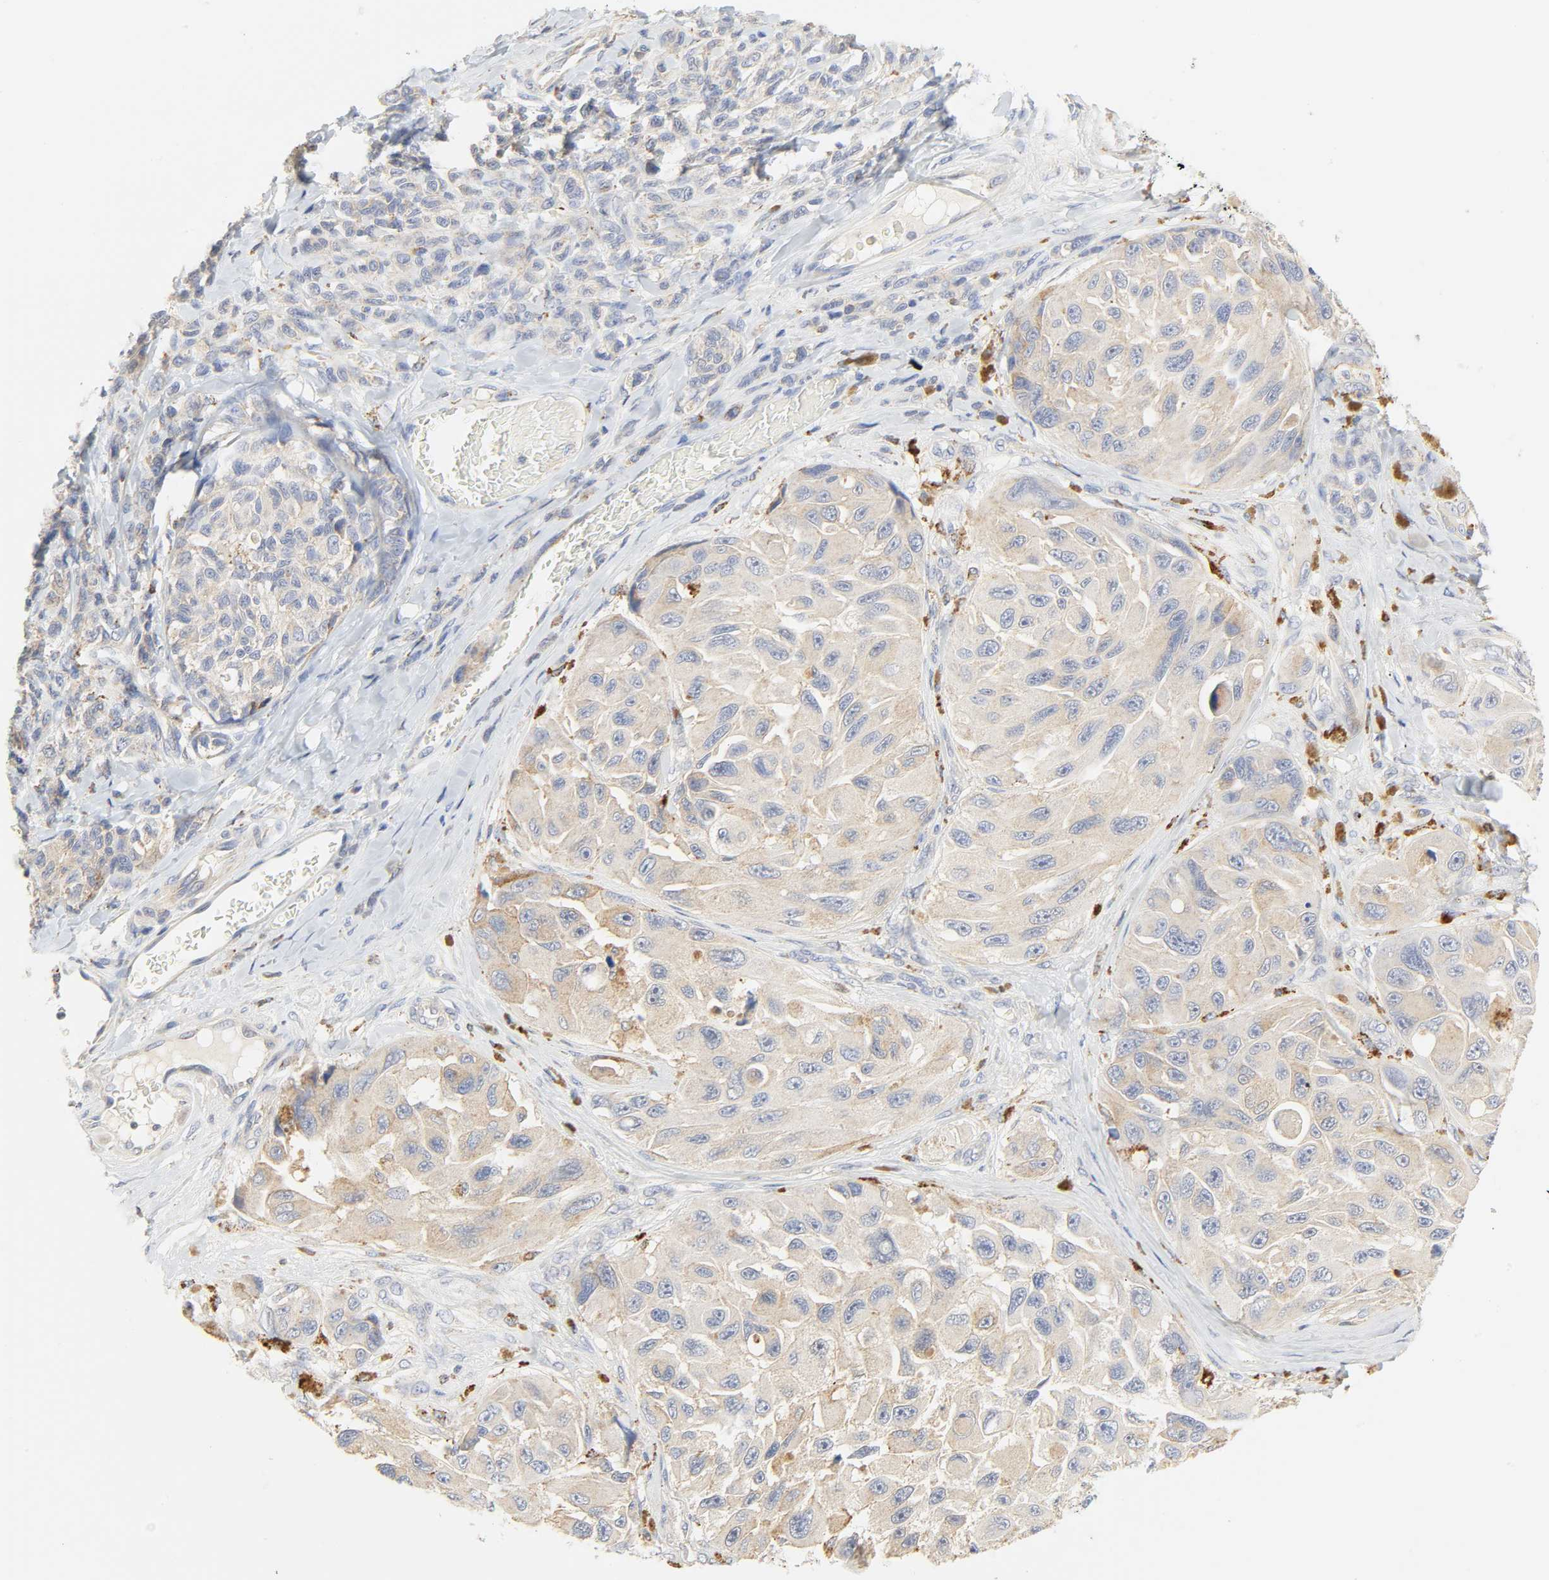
{"staining": {"intensity": "strong", "quantity": "<25%", "location": "cytoplasmic/membranous"}, "tissue": "melanoma", "cell_type": "Tumor cells", "image_type": "cancer", "snomed": [{"axis": "morphology", "description": "Malignant melanoma, NOS"}, {"axis": "topography", "description": "Skin"}], "caption": "A brown stain highlights strong cytoplasmic/membranous positivity of a protein in melanoma tumor cells. The staining is performed using DAB brown chromogen to label protein expression. The nuclei are counter-stained blue using hematoxylin.", "gene": "CAMK2A", "patient": {"sex": "female", "age": 73}}